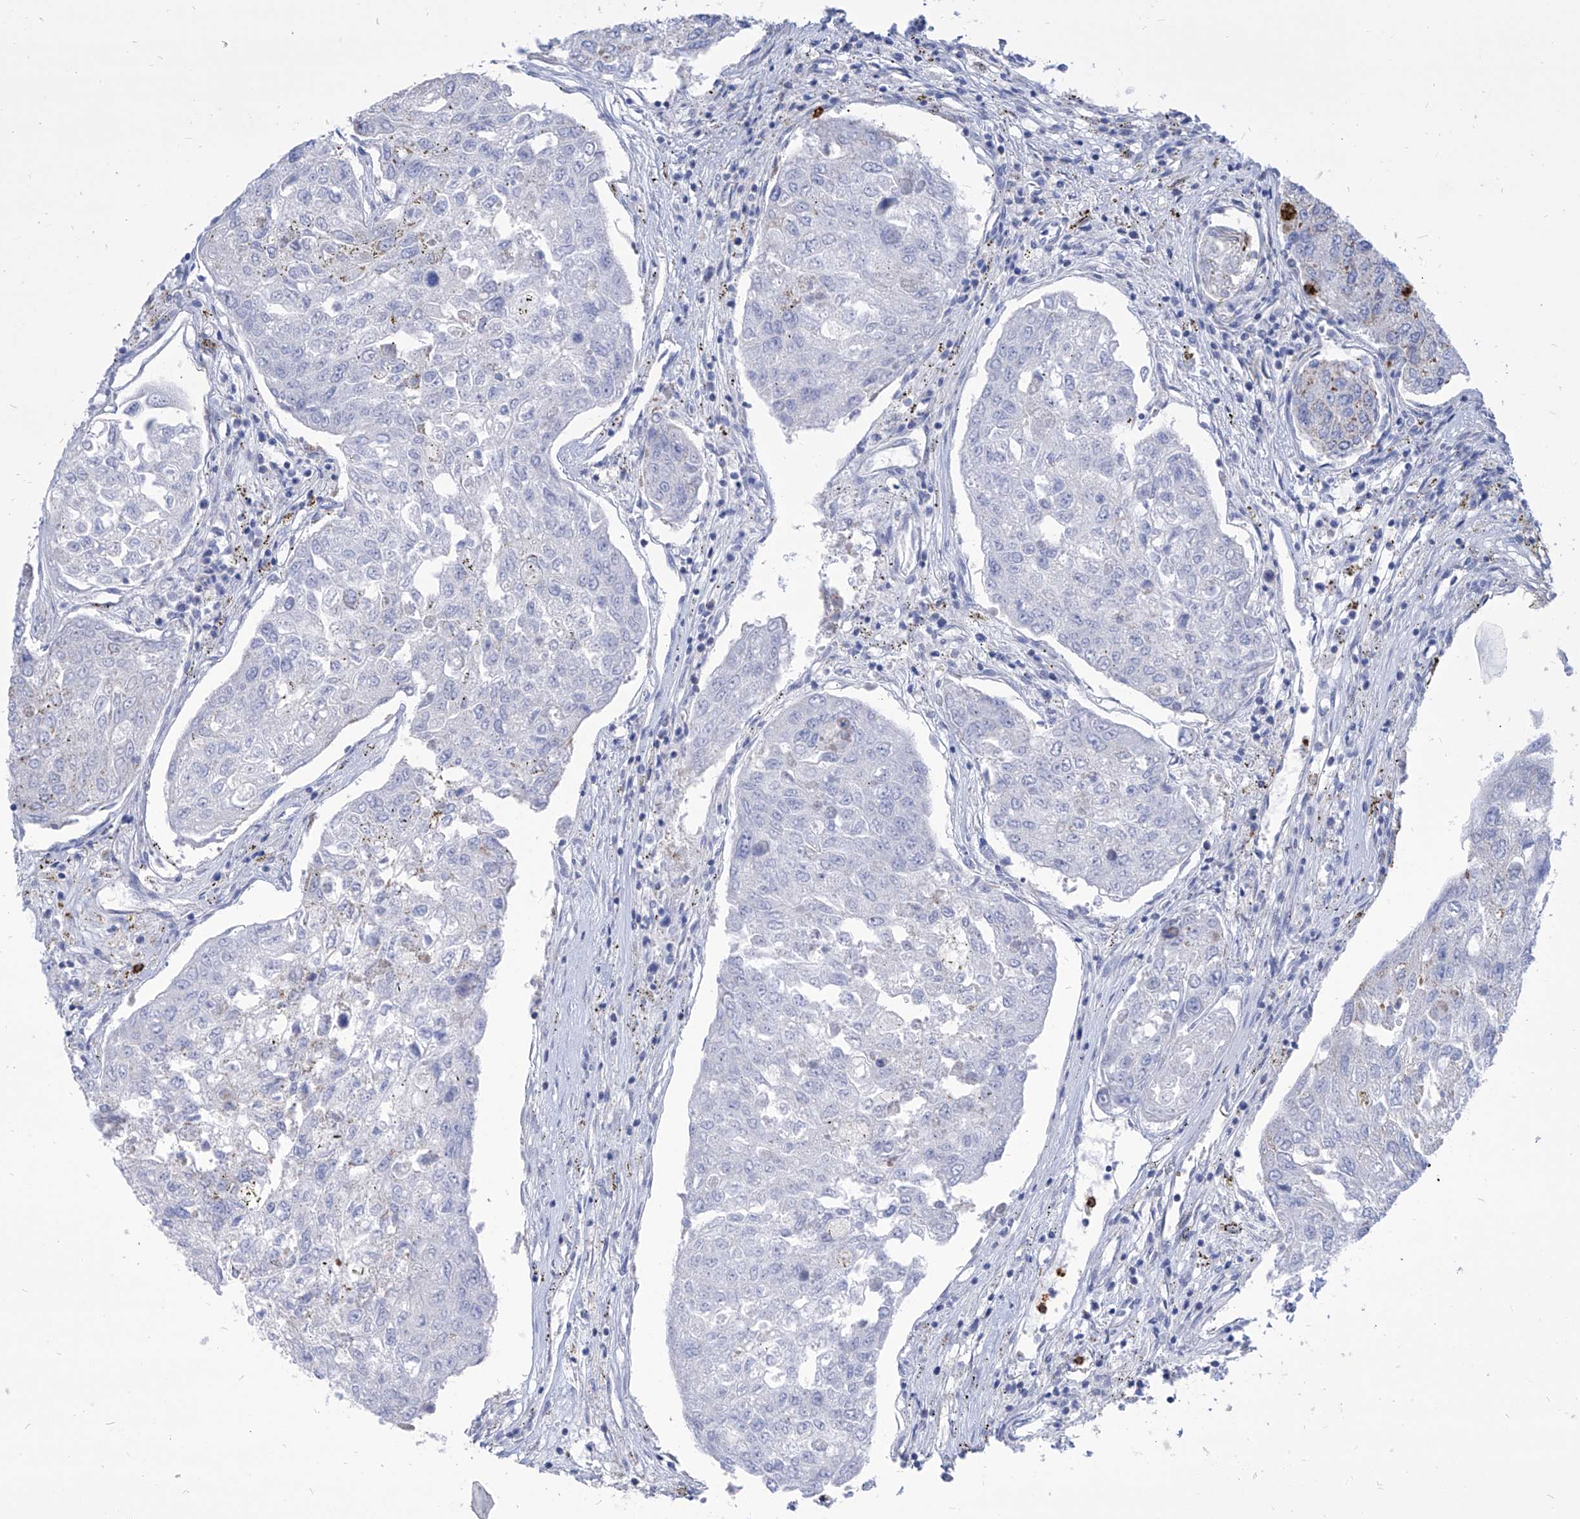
{"staining": {"intensity": "negative", "quantity": "none", "location": "none"}, "tissue": "urothelial cancer", "cell_type": "Tumor cells", "image_type": "cancer", "snomed": [{"axis": "morphology", "description": "Urothelial carcinoma, High grade"}, {"axis": "topography", "description": "Lymph node"}, {"axis": "topography", "description": "Urinary bladder"}], "caption": "Immunohistochemistry histopathology image of human high-grade urothelial carcinoma stained for a protein (brown), which displays no staining in tumor cells. (Brightfield microscopy of DAB IHC at high magnification).", "gene": "COQ3", "patient": {"sex": "male", "age": 51}}